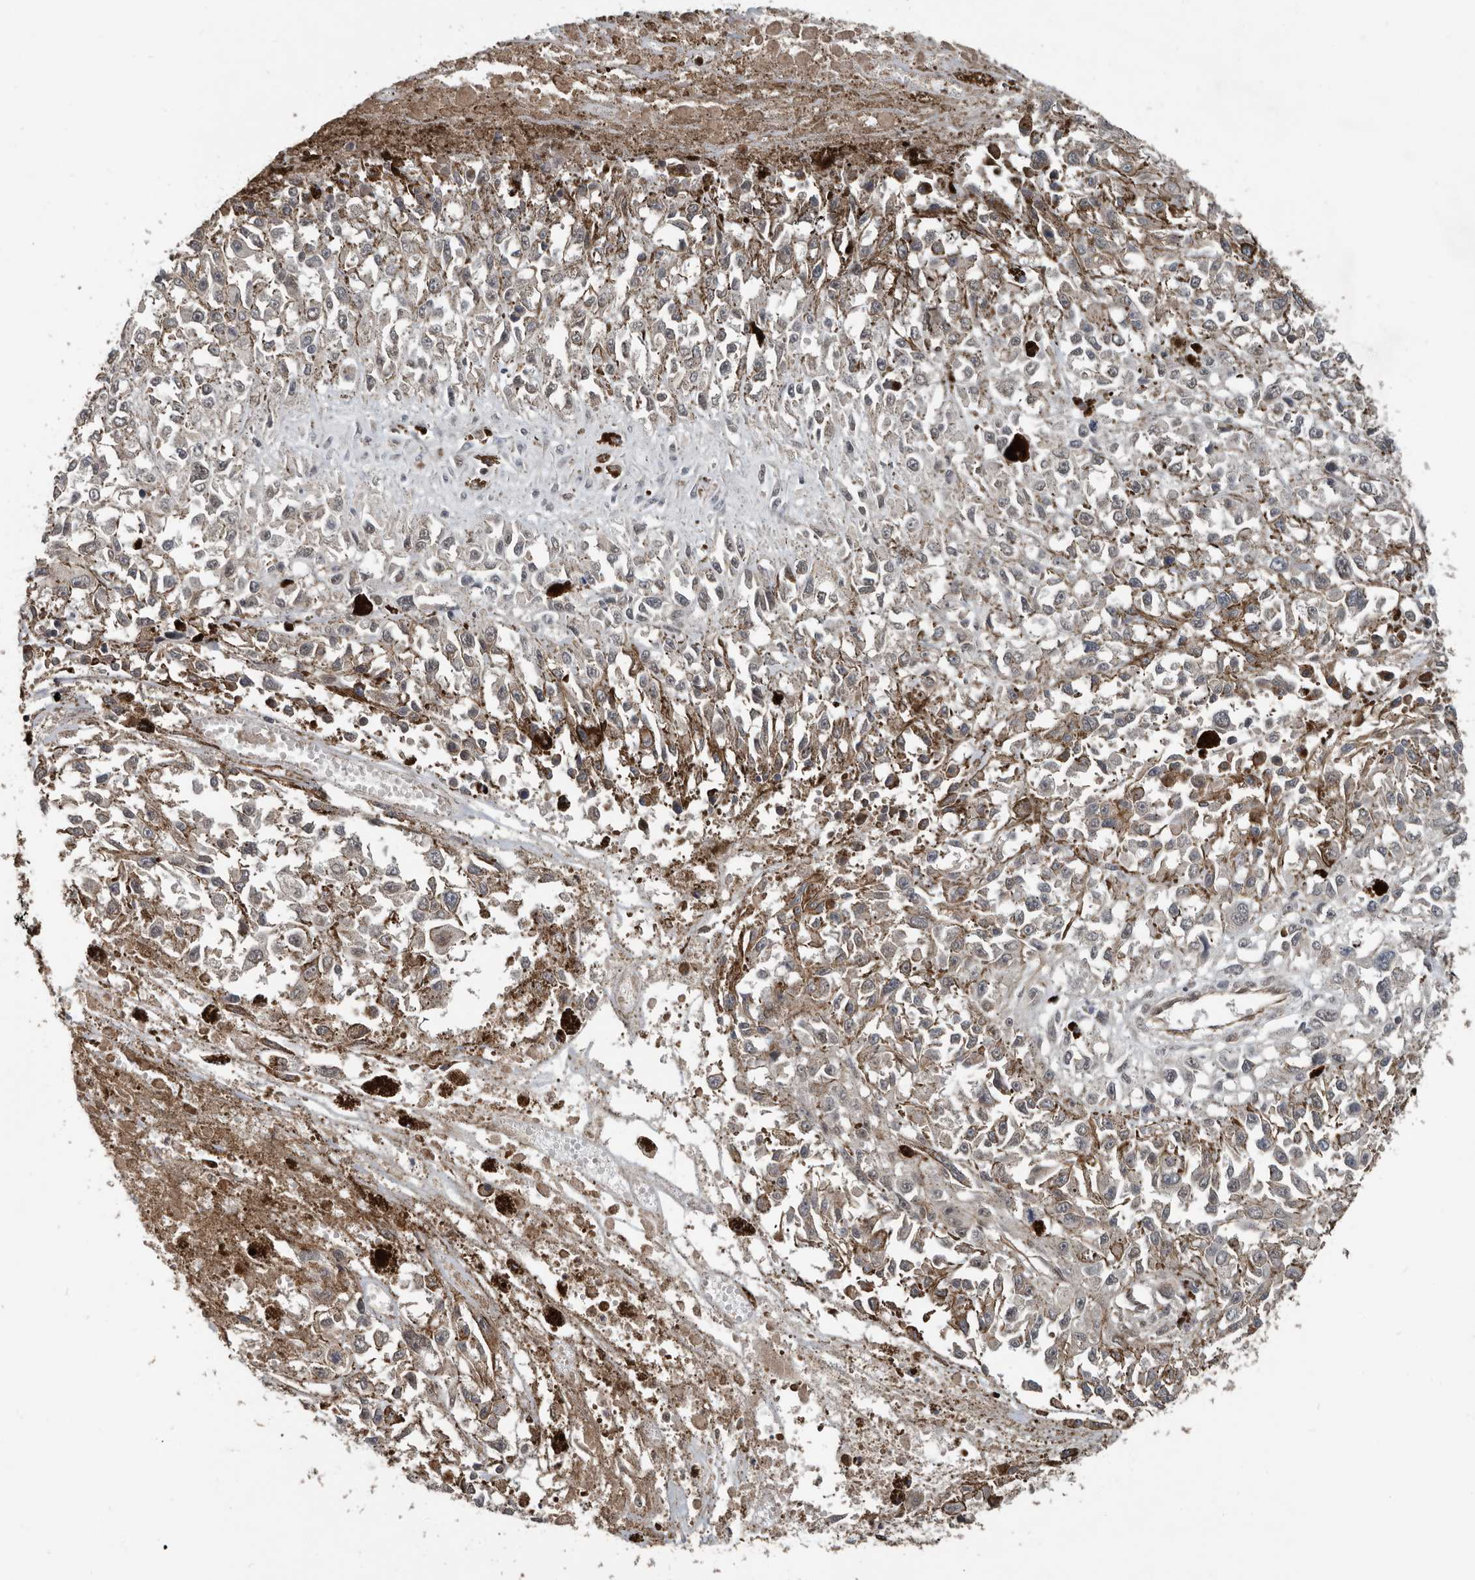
{"staining": {"intensity": "negative", "quantity": "none", "location": "none"}, "tissue": "melanoma", "cell_type": "Tumor cells", "image_type": "cancer", "snomed": [{"axis": "morphology", "description": "Malignant melanoma, Metastatic site"}, {"axis": "topography", "description": "Lymph node"}], "caption": "A histopathology image of human malignant melanoma (metastatic site) is negative for staining in tumor cells.", "gene": "YOD1", "patient": {"sex": "male", "age": 59}}